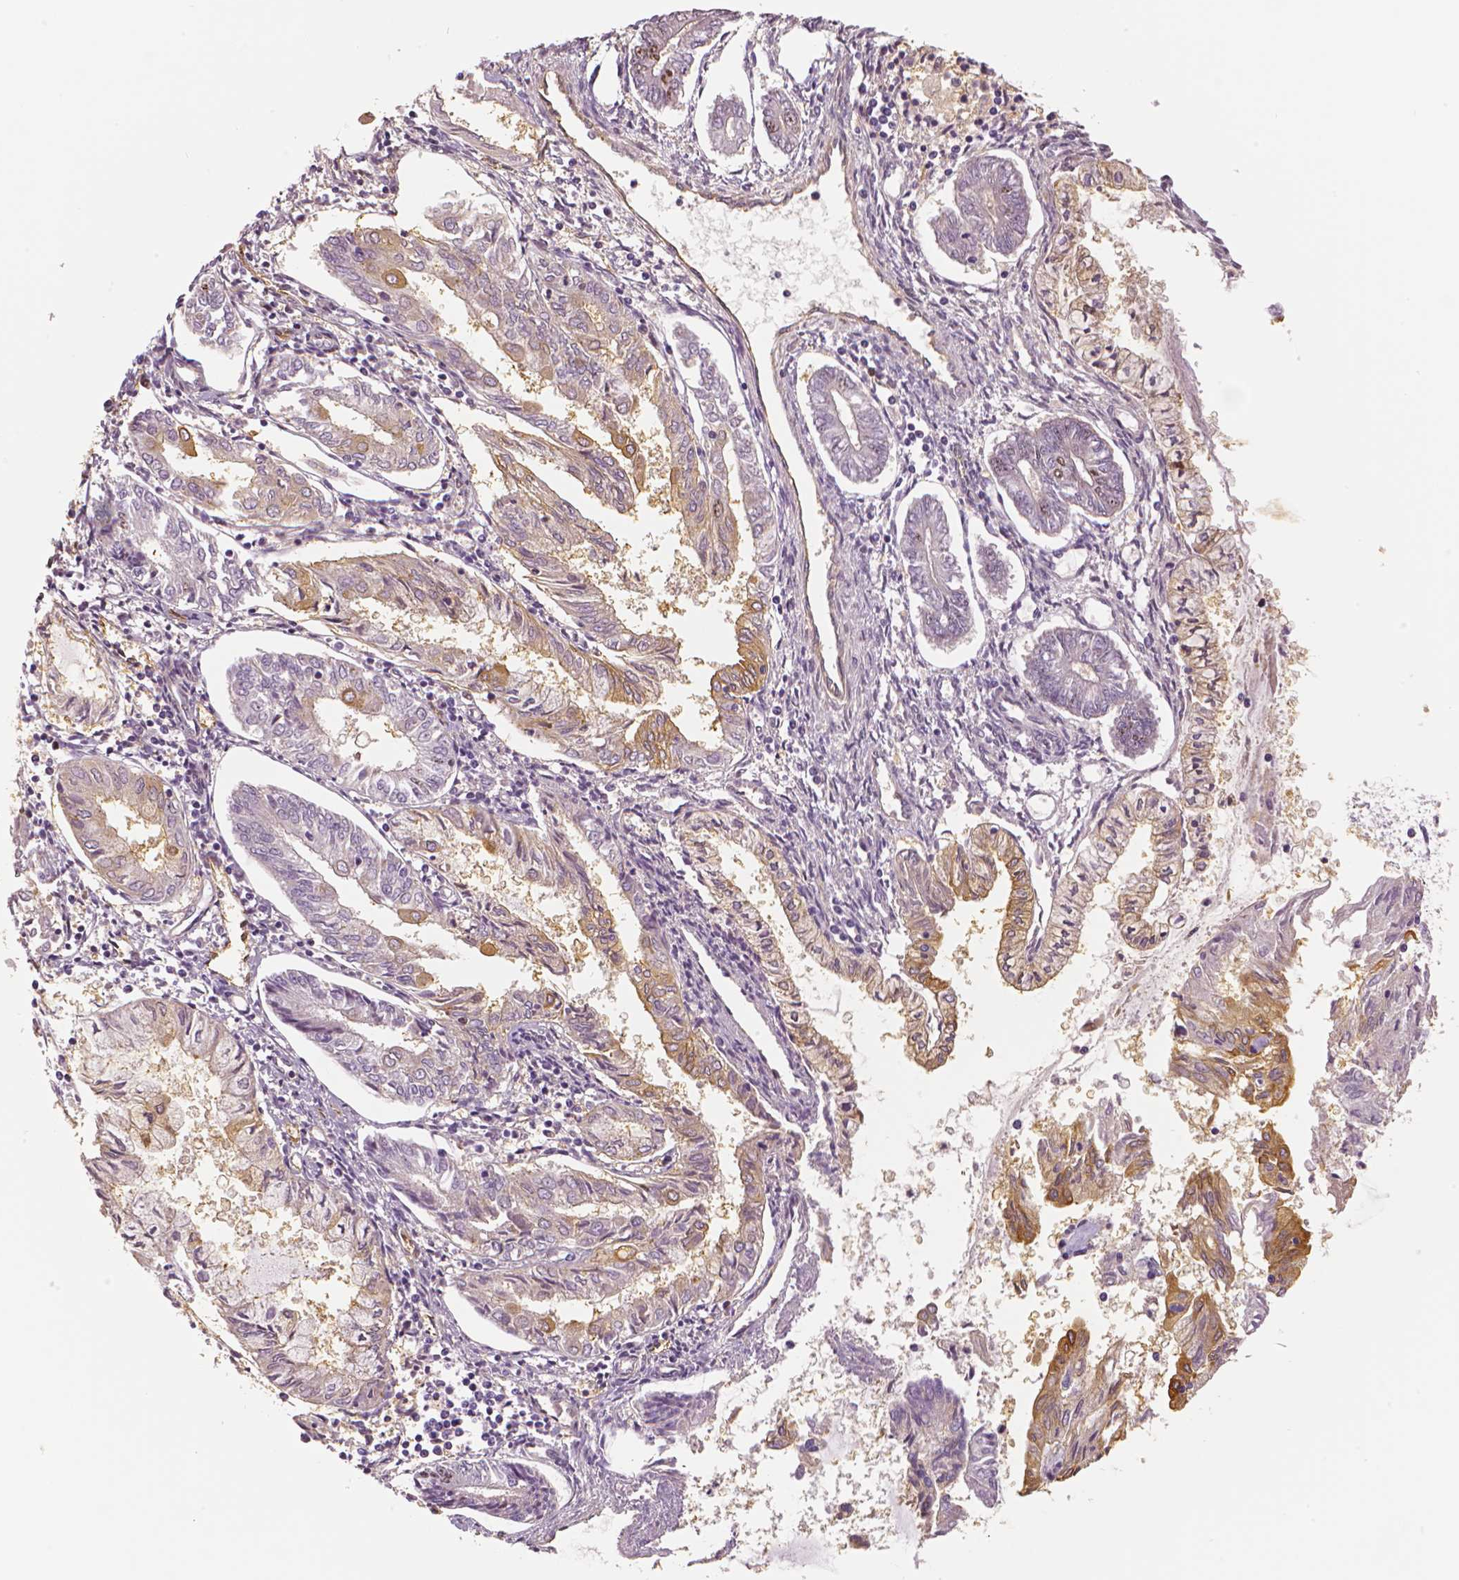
{"staining": {"intensity": "moderate", "quantity": "<25%", "location": "cytoplasmic/membranous,nuclear"}, "tissue": "endometrial cancer", "cell_type": "Tumor cells", "image_type": "cancer", "snomed": [{"axis": "morphology", "description": "Adenocarcinoma, NOS"}, {"axis": "topography", "description": "Endometrium"}], "caption": "IHC micrograph of neoplastic tissue: human endometrial cancer stained using IHC exhibits low levels of moderate protein expression localized specifically in the cytoplasmic/membranous and nuclear of tumor cells, appearing as a cytoplasmic/membranous and nuclear brown color.", "gene": "MKI67", "patient": {"sex": "female", "age": 68}}